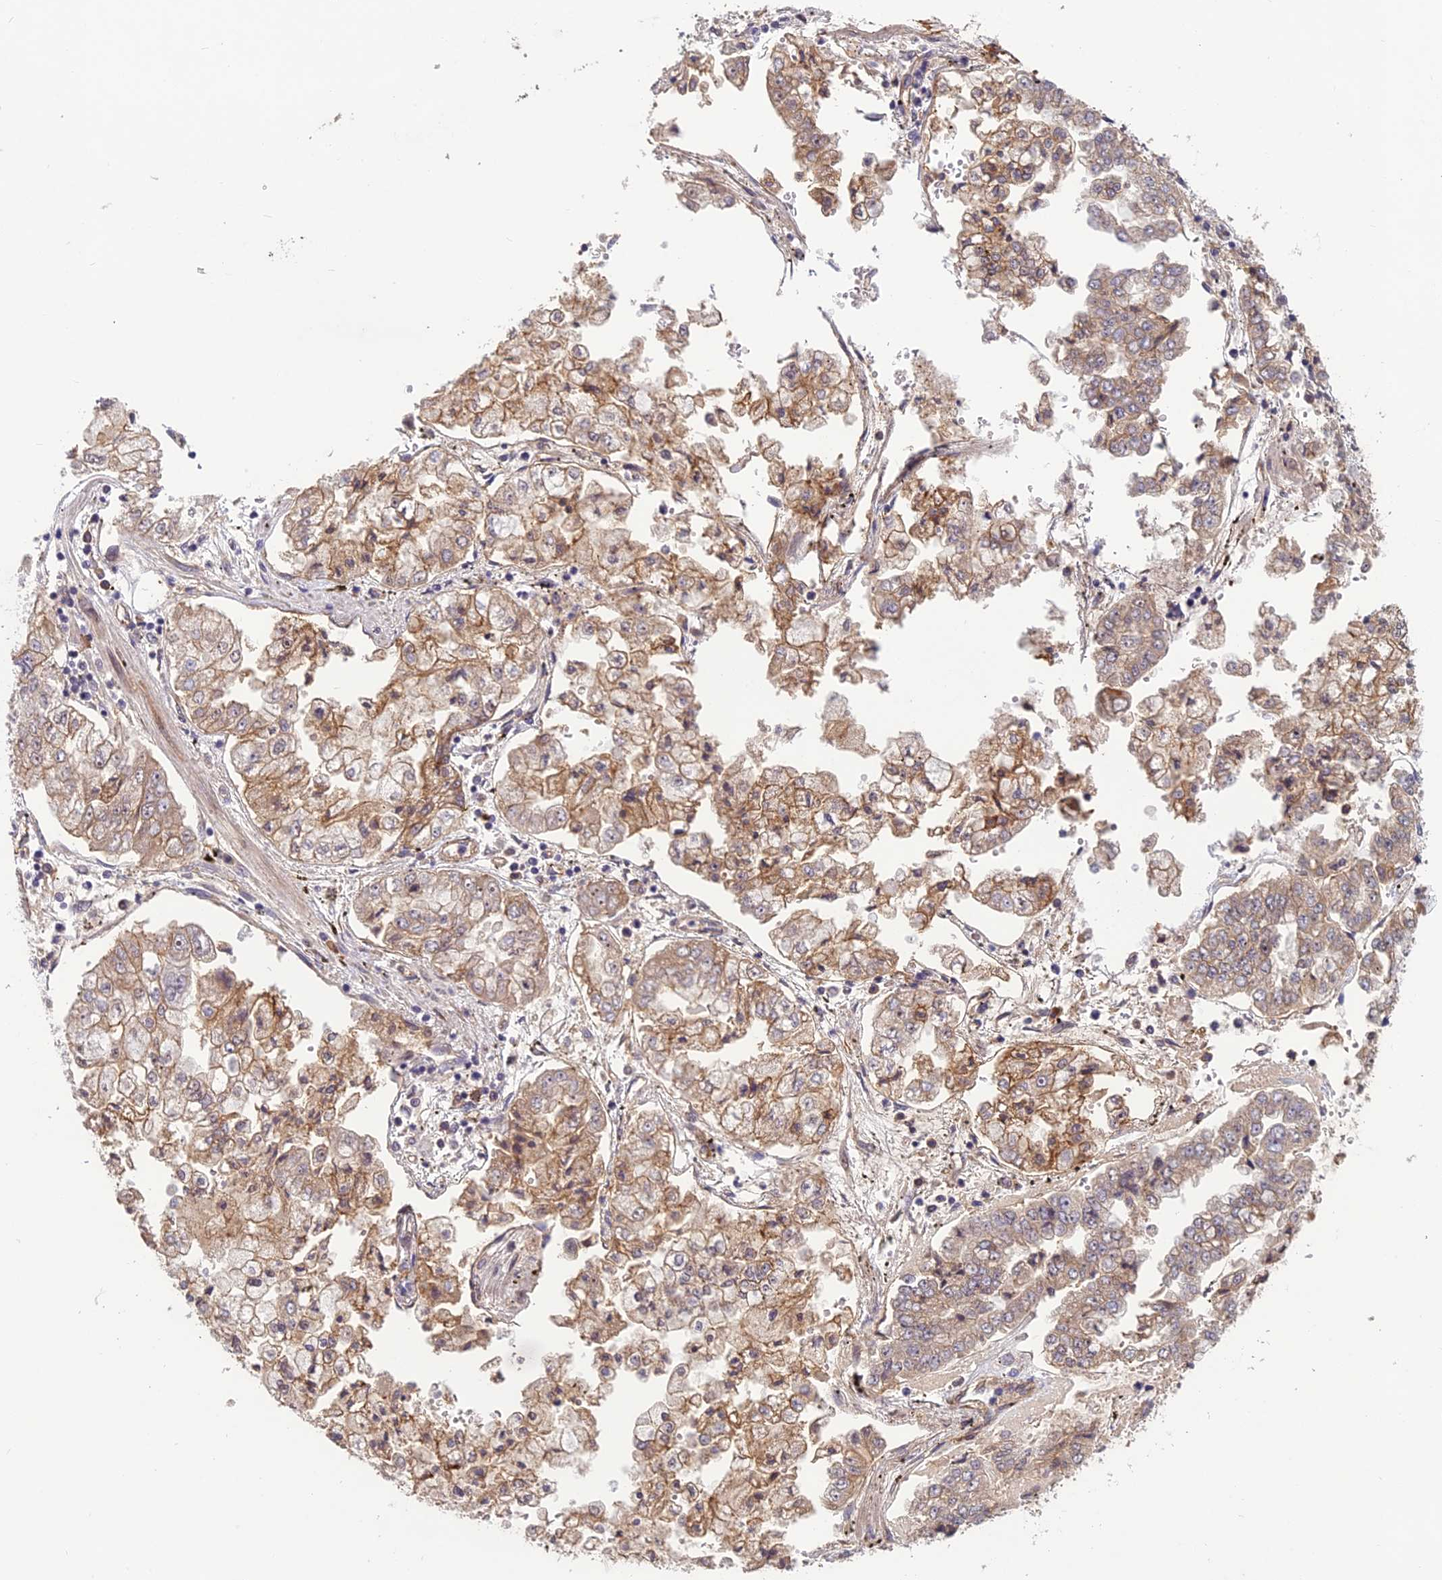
{"staining": {"intensity": "moderate", "quantity": "25%-75%", "location": "cytoplasmic/membranous"}, "tissue": "stomach cancer", "cell_type": "Tumor cells", "image_type": "cancer", "snomed": [{"axis": "morphology", "description": "Adenocarcinoma, NOS"}, {"axis": "topography", "description": "Stomach"}], "caption": "Immunohistochemistry (IHC) staining of stomach cancer (adenocarcinoma), which displays medium levels of moderate cytoplasmic/membranous staining in about 25%-75% of tumor cells indicating moderate cytoplasmic/membranous protein positivity. The staining was performed using DAB (brown) for protein detection and nuclei were counterstained in hematoxylin (blue).", "gene": "TSPAN15", "patient": {"sex": "male", "age": 76}}